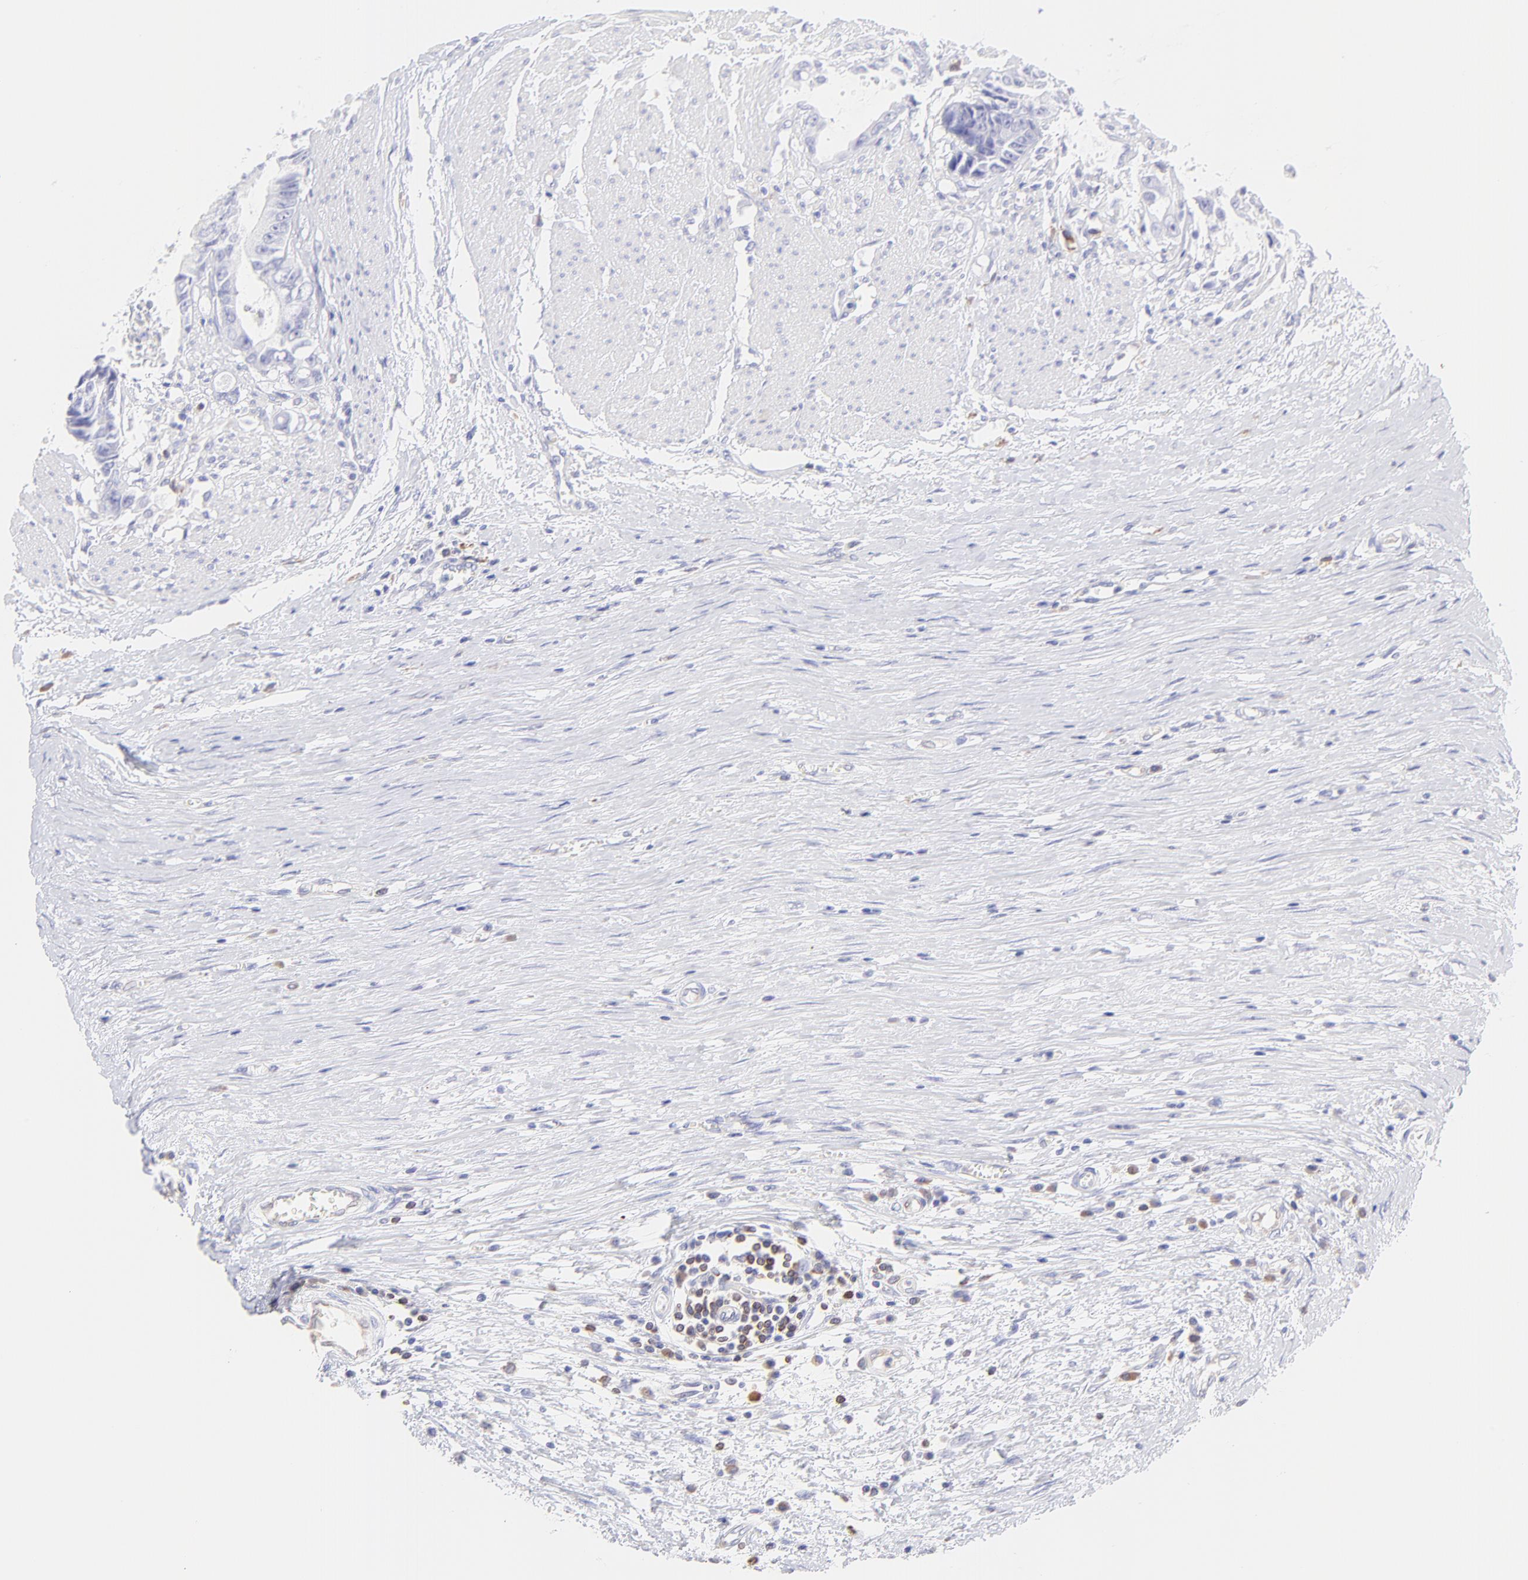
{"staining": {"intensity": "negative", "quantity": "none", "location": "none"}, "tissue": "colorectal cancer", "cell_type": "Tumor cells", "image_type": "cancer", "snomed": [{"axis": "morphology", "description": "Adenocarcinoma, NOS"}, {"axis": "topography", "description": "Rectum"}], "caption": "IHC histopathology image of human colorectal adenocarcinoma stained for a protein (brown), which reveals no staining in tumor cells.", "gene": "IRAG2", "patient": {"sex": "female", "age": 98}}